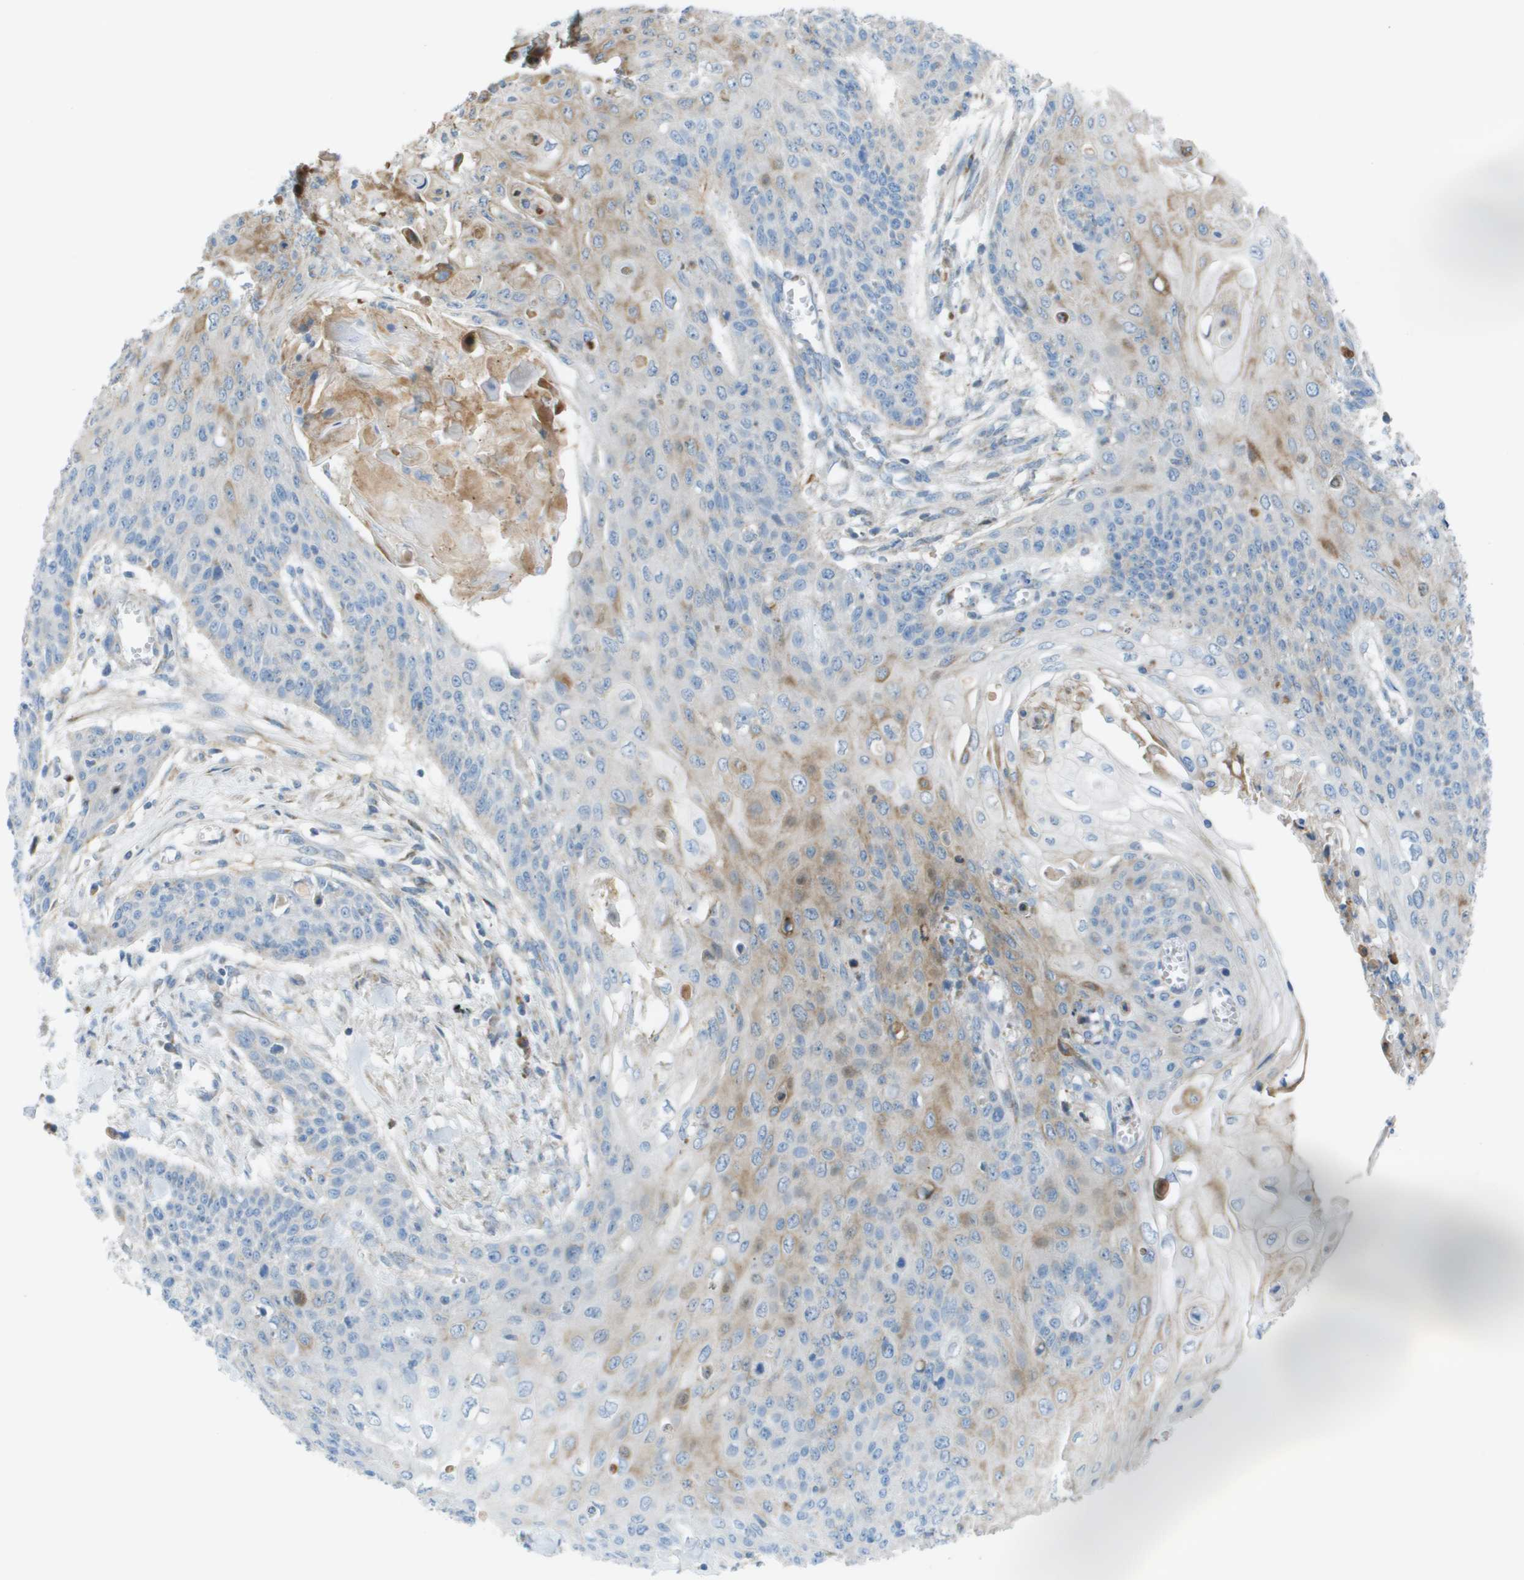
{"staining": {"intensity": "weak", "quantity": "<25%", "location": "cytoplasmic/membranous"}, "tissue": "cervical cancer", "cell_type": "Tumor cells", "image_type": "cancer", "snomed": [{"axis": "morphology", "description": "Squamous cell carcinoma, NOS"}, {"axis": "topography", "description": "Cervix"}], "caption": "Cervical cancer (squamous cell carcinoma) was stained to show a protein in brown. There is no significant expression in tumor cells.", "gene": "GALNT6", "patient": {"sex": "female", "age": 39}}